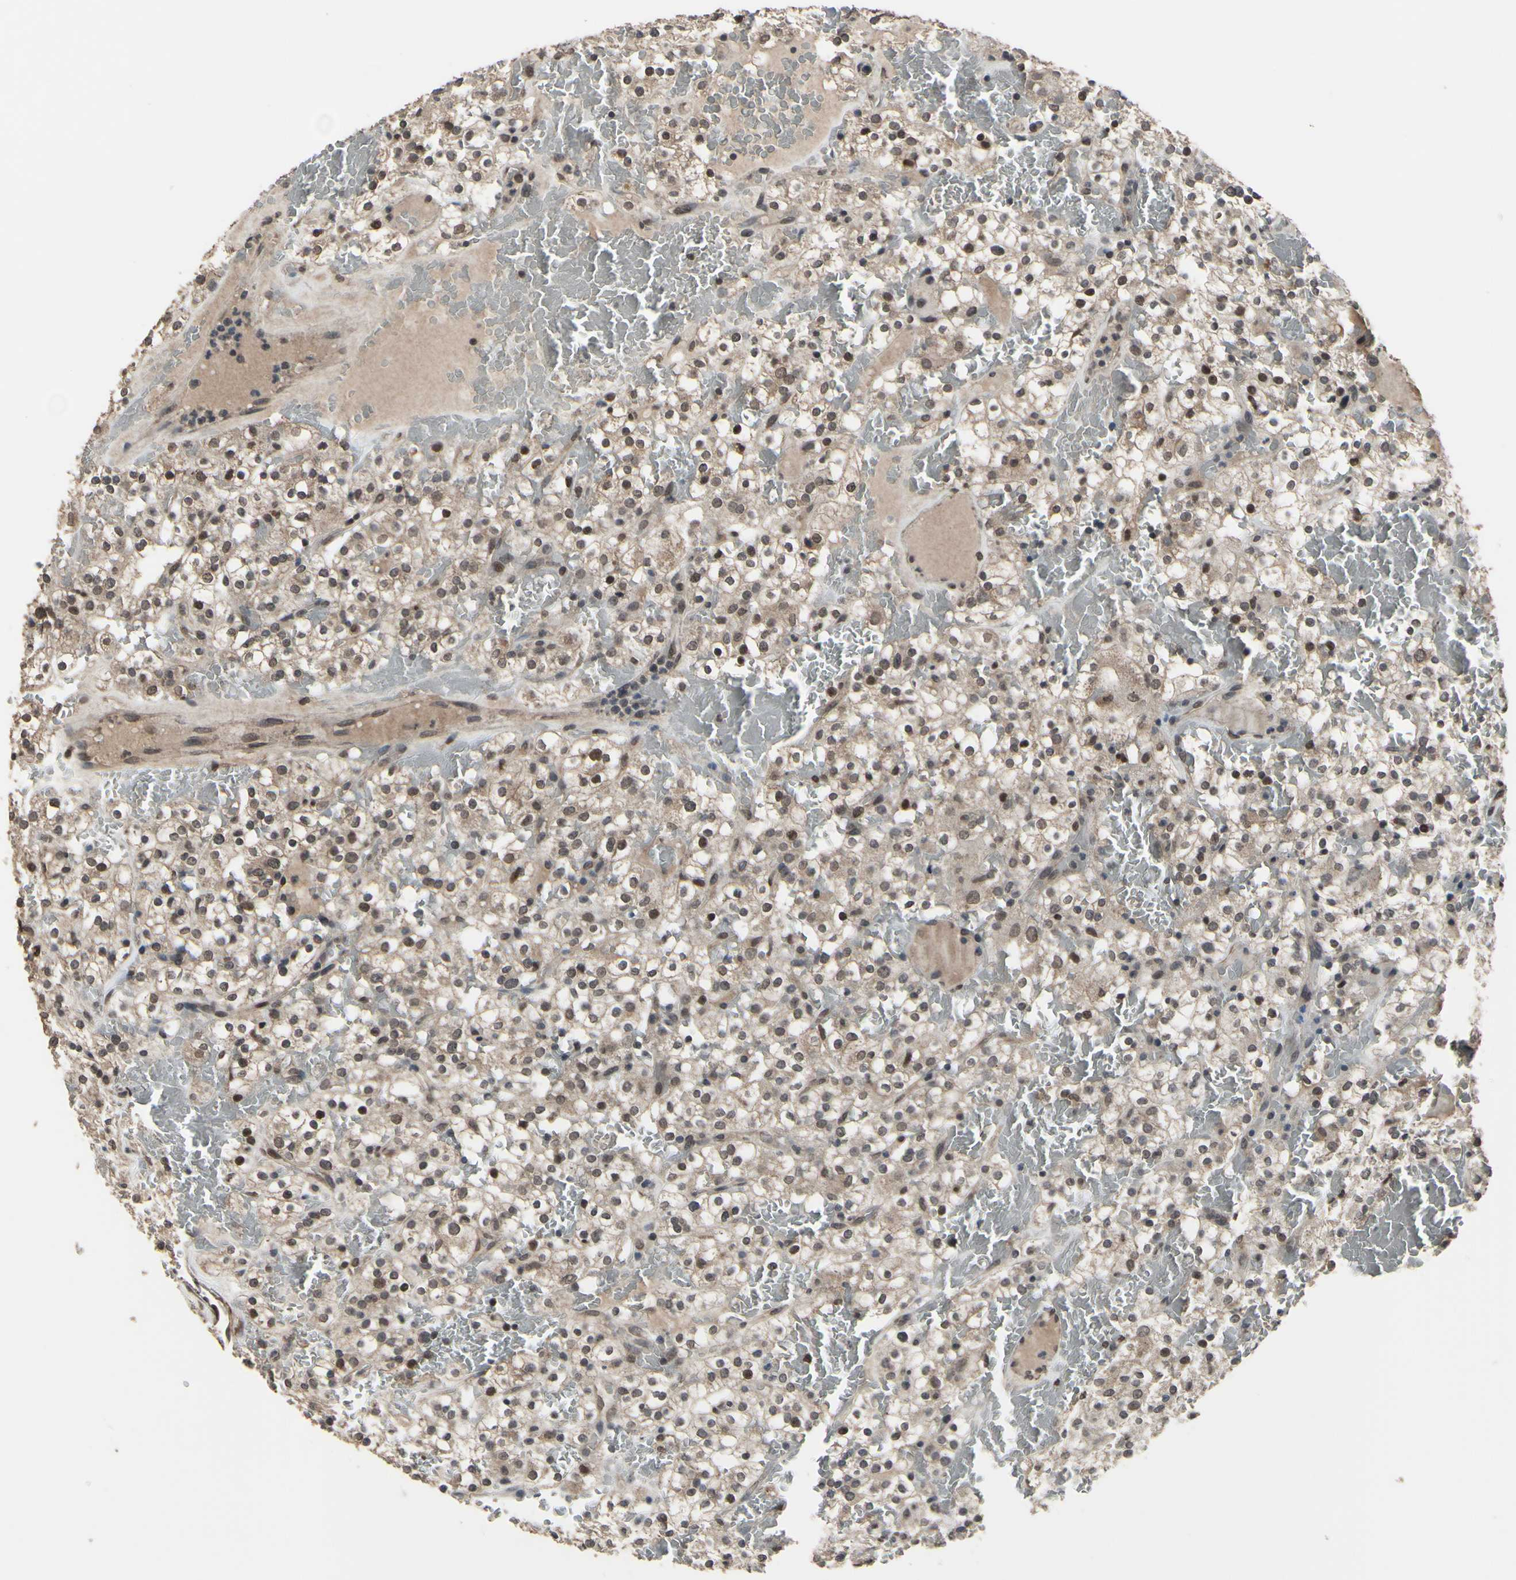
{"staining": {"intensity": "strong", "quantity": ">75%", "location": "nuclear"}, "tissue": "renal cancer", "cell_type": "Tumor cells", "image_type": "cancer", "snomed": [{"axis": "morphology", "description": "Normal tissue, NOS"}, {"axis": "morphology", "description": "Adenocarcinoma, NOS"}, {"axis": "topography", "description": "Kidney"}], "caption": "The image exhibits staining of renal adenocarcinoma, revealing strong nuclear protein expression (brown color) within tumor cells.", "gene": "ZNF174", "patient": {"sex": "female", "age": 72}}